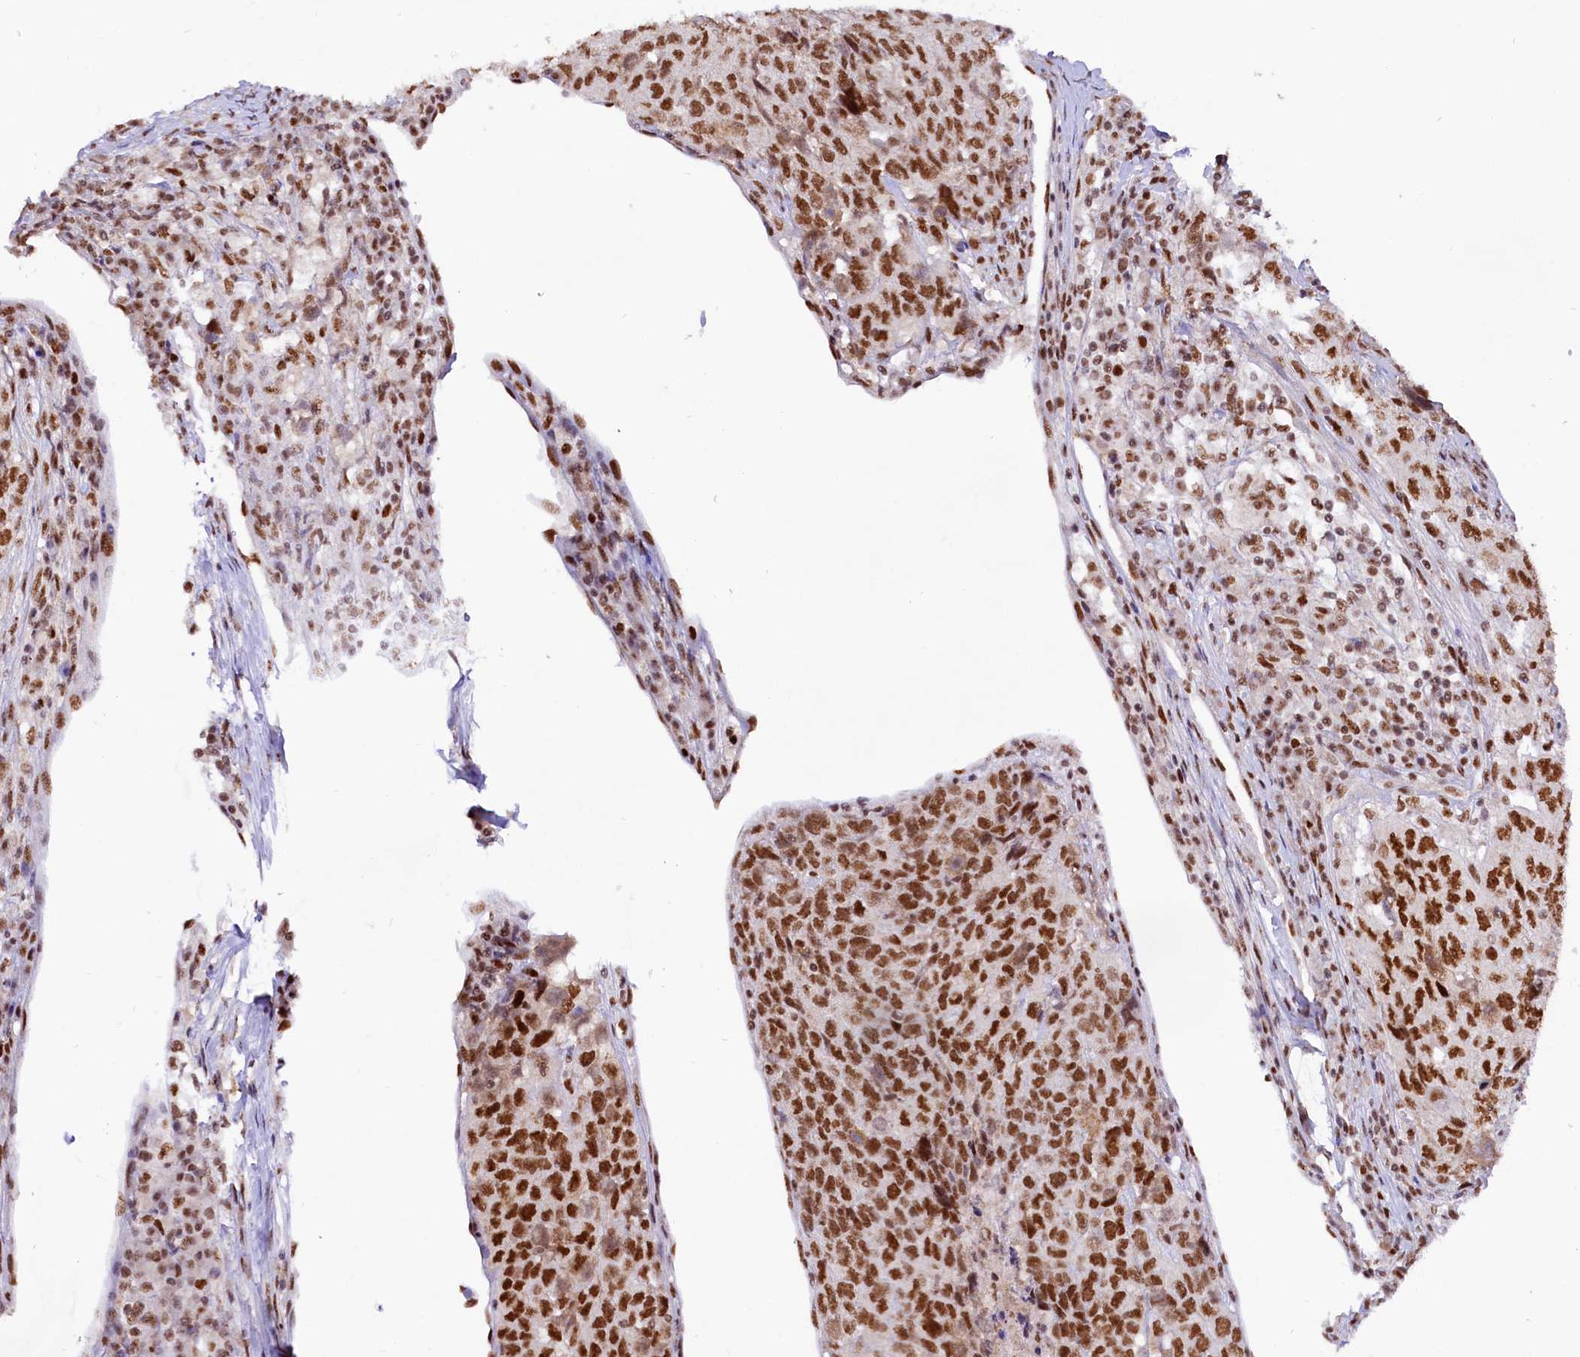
{"staining": {"intensity": "strong", "quantity": ">75%", "location": "nuclear"}, "tissue": "head and neck cancer", "cell_type": "Tumor cells", "image_type": "cancer", "snomed": [{"axis": "morphology", "description": "Squamous cell carcinoma, NOS"}, {"axis": "topography", "description": "Head-Neck"}], "caption": "Protein staining shows strong nuclear positivity in about >75% of tumor cells in head and neck squamous cell carcinoma.", "gene": "HIRA", "patient": {"sex": "male", "age": 66}}